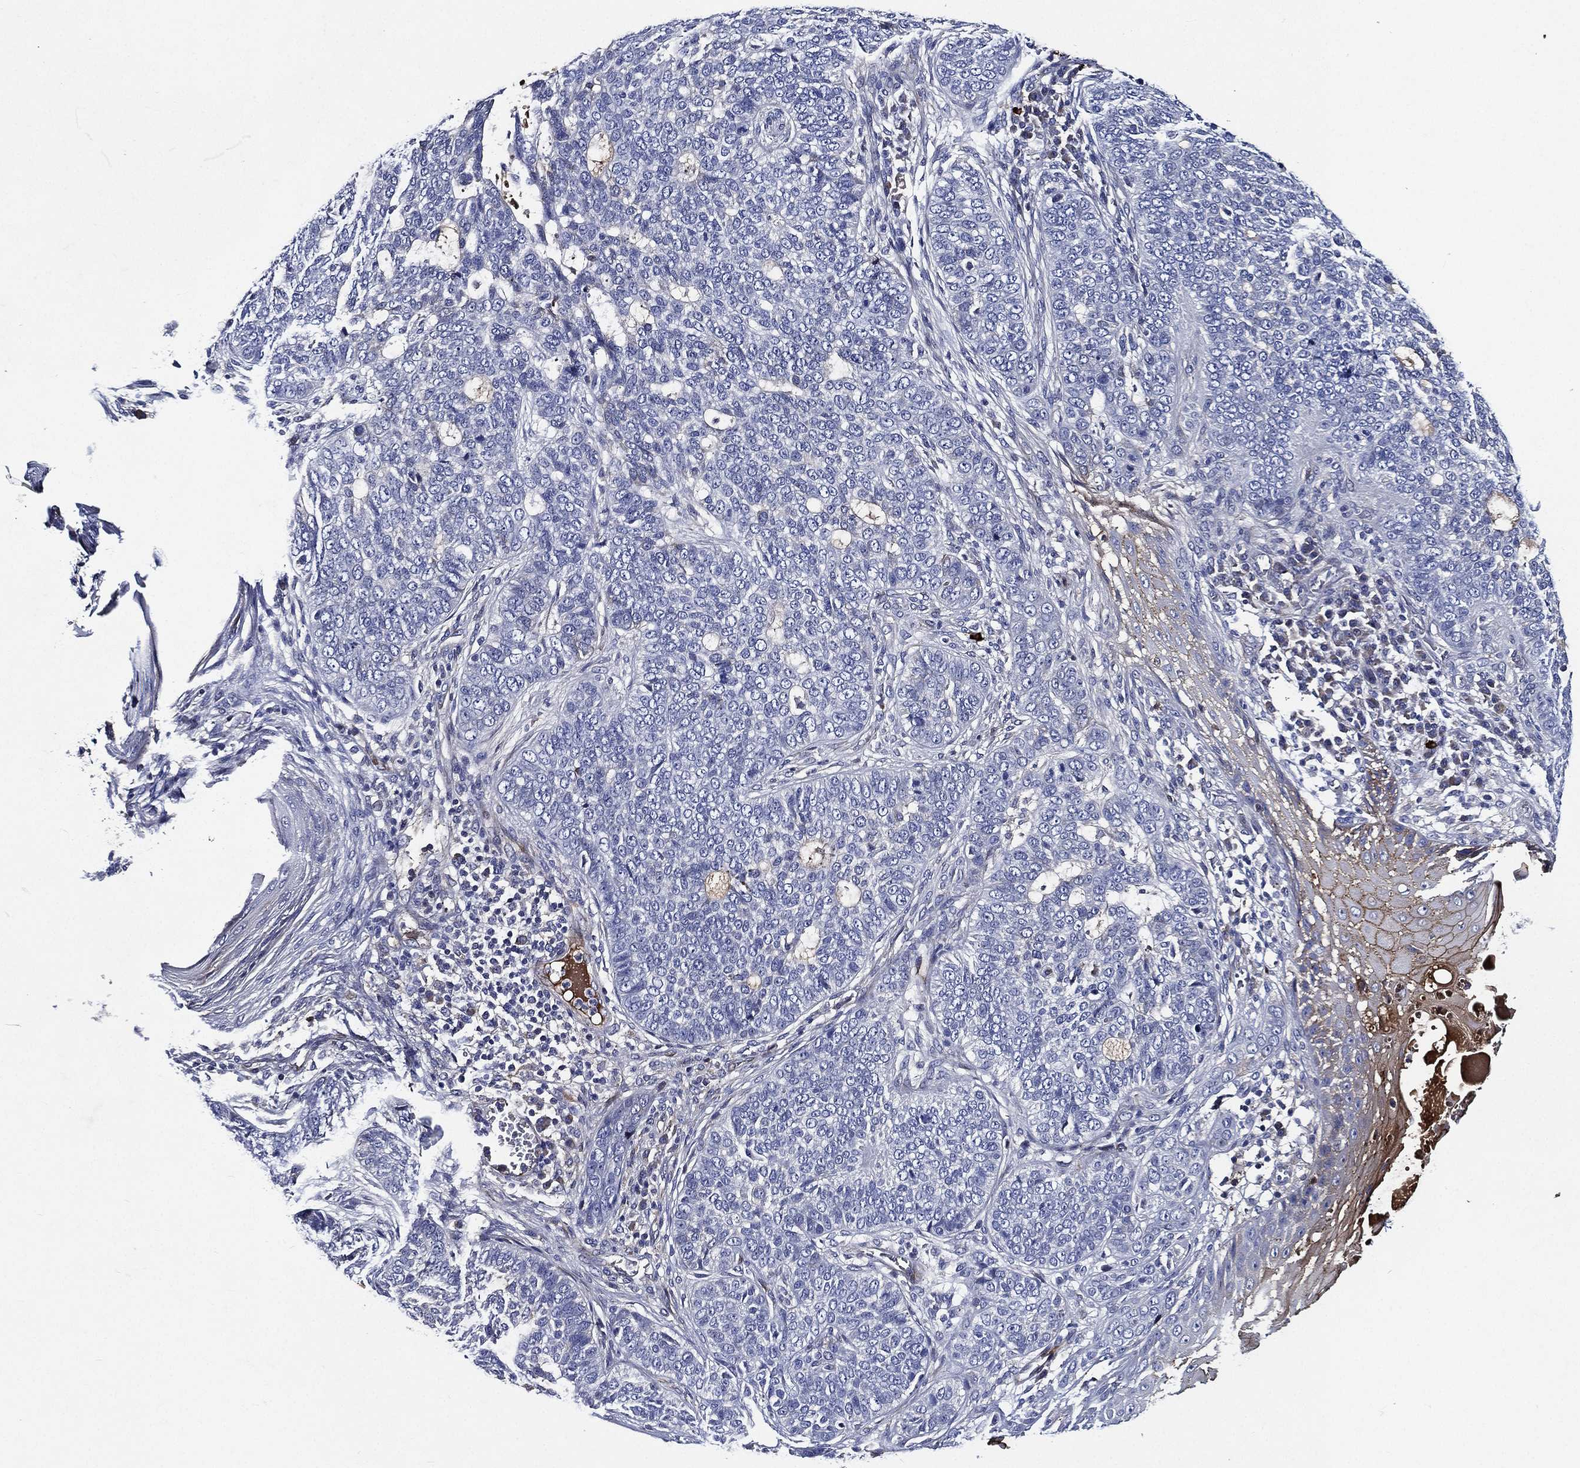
{"staining": {"intensity": "negative", "quantity": "none", "location": "none"}, "tissue": "skin cancer", "cell_type": "Tumor cells", "image_type": "cancer", "snomed": [{"axis": "morphology", "description": "Basal cell carcinoma"}, {"axis": "topography", "description": "Skin"}], "caption": "High power microscopy histopathology image of an immunohistochemistry (IHC) histopathology image of skin cancer (basal cell carcinoma), revealing no significant expression in tumor cells.", "gene": "TMPRSS11D", "patient": {"sex": "female", "age": 69}}